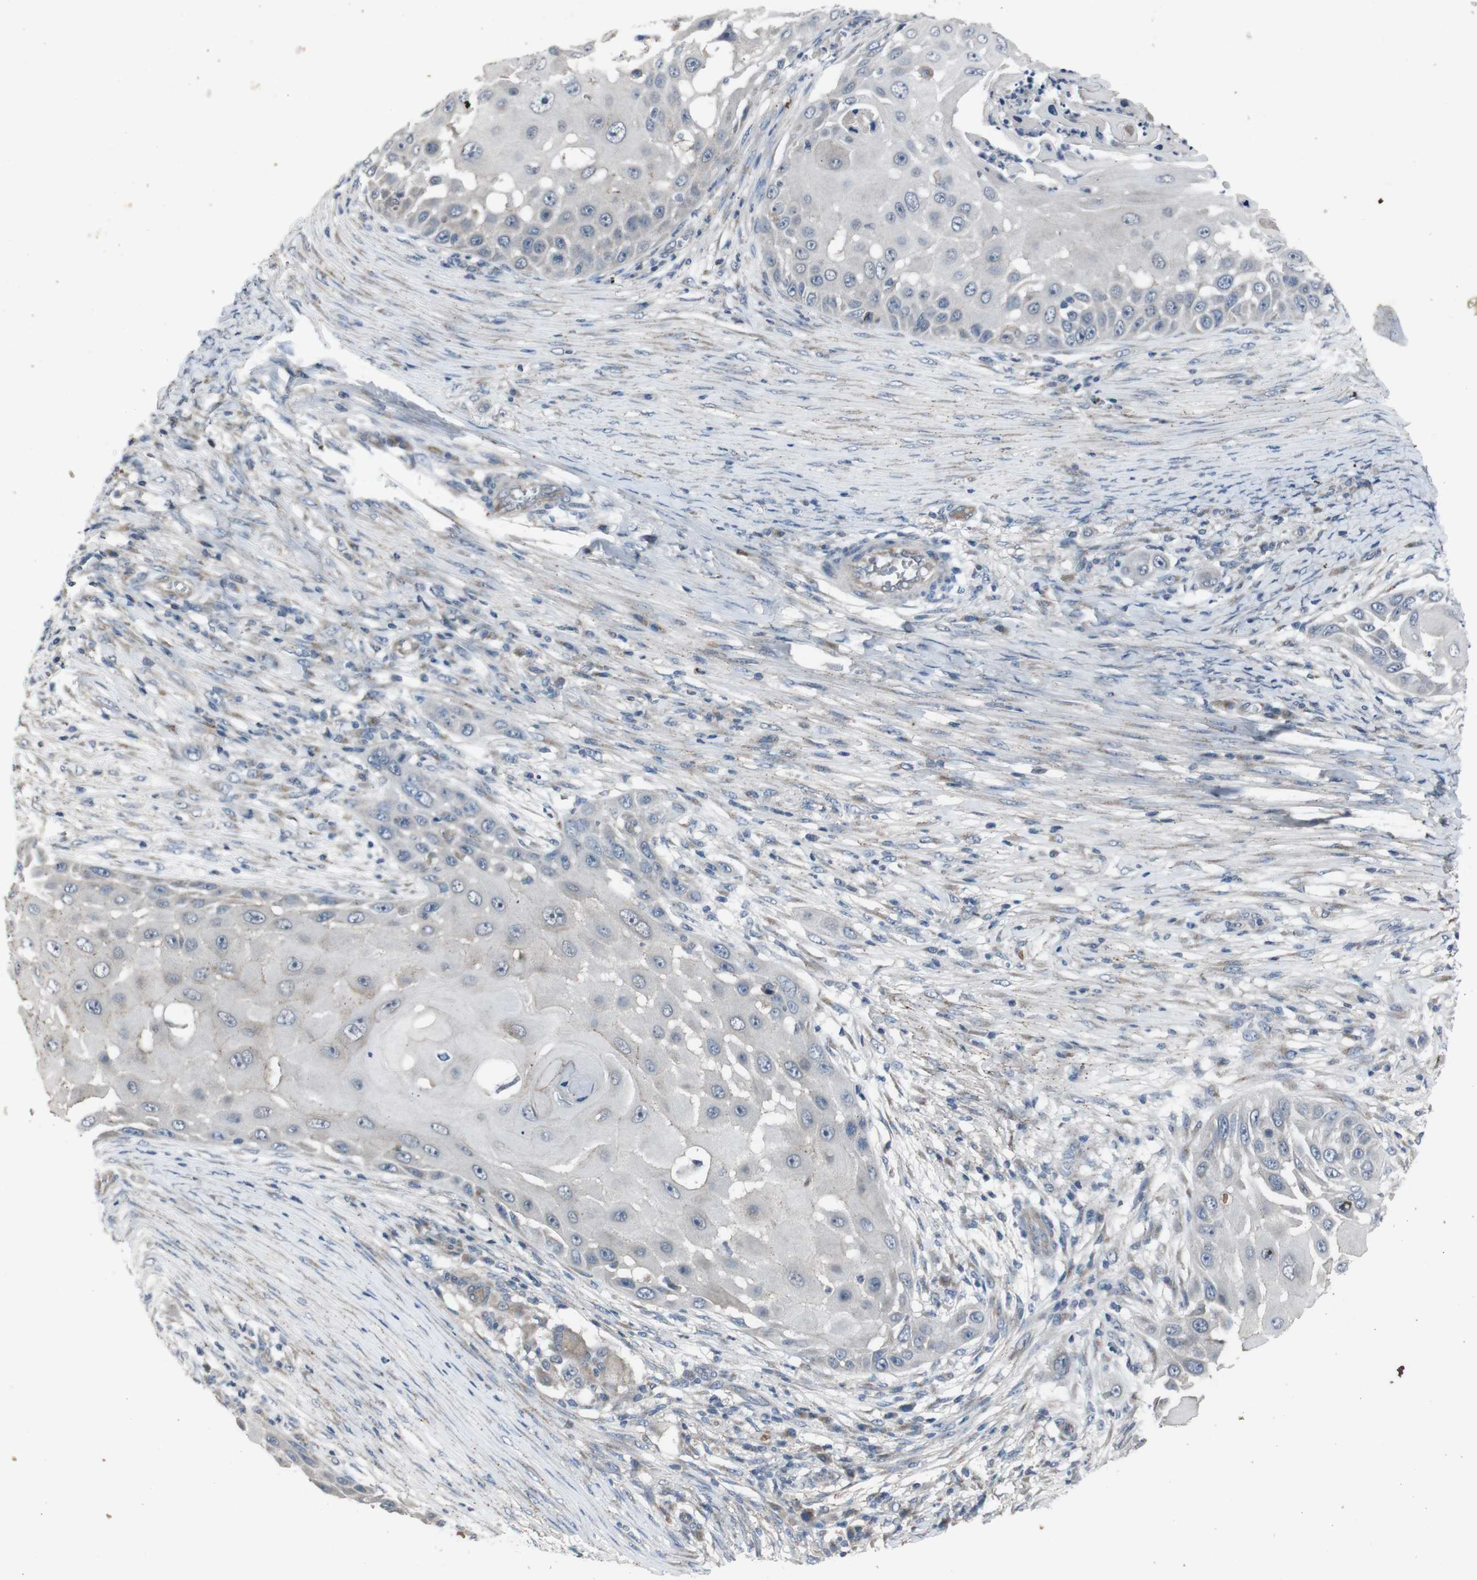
{"staining": {"intensity": "negative", "quantity": "none", "location": "none"}, "tissue": "skin cancer", "cell_type": "Tumor cells", "image_type": "cancer", "snomed": [{"axis": "morphology", "description": "Squamous cell carcinoma, NOS"}, {"axis": "topography", "description": "Skin"}], "caption": "Image shows no significant protein staining in tumor cells of skin cancer. (DAB IHC, high magnification).", "gene": "EFNA5", "patient": {"sex": "female", "age": 44}}